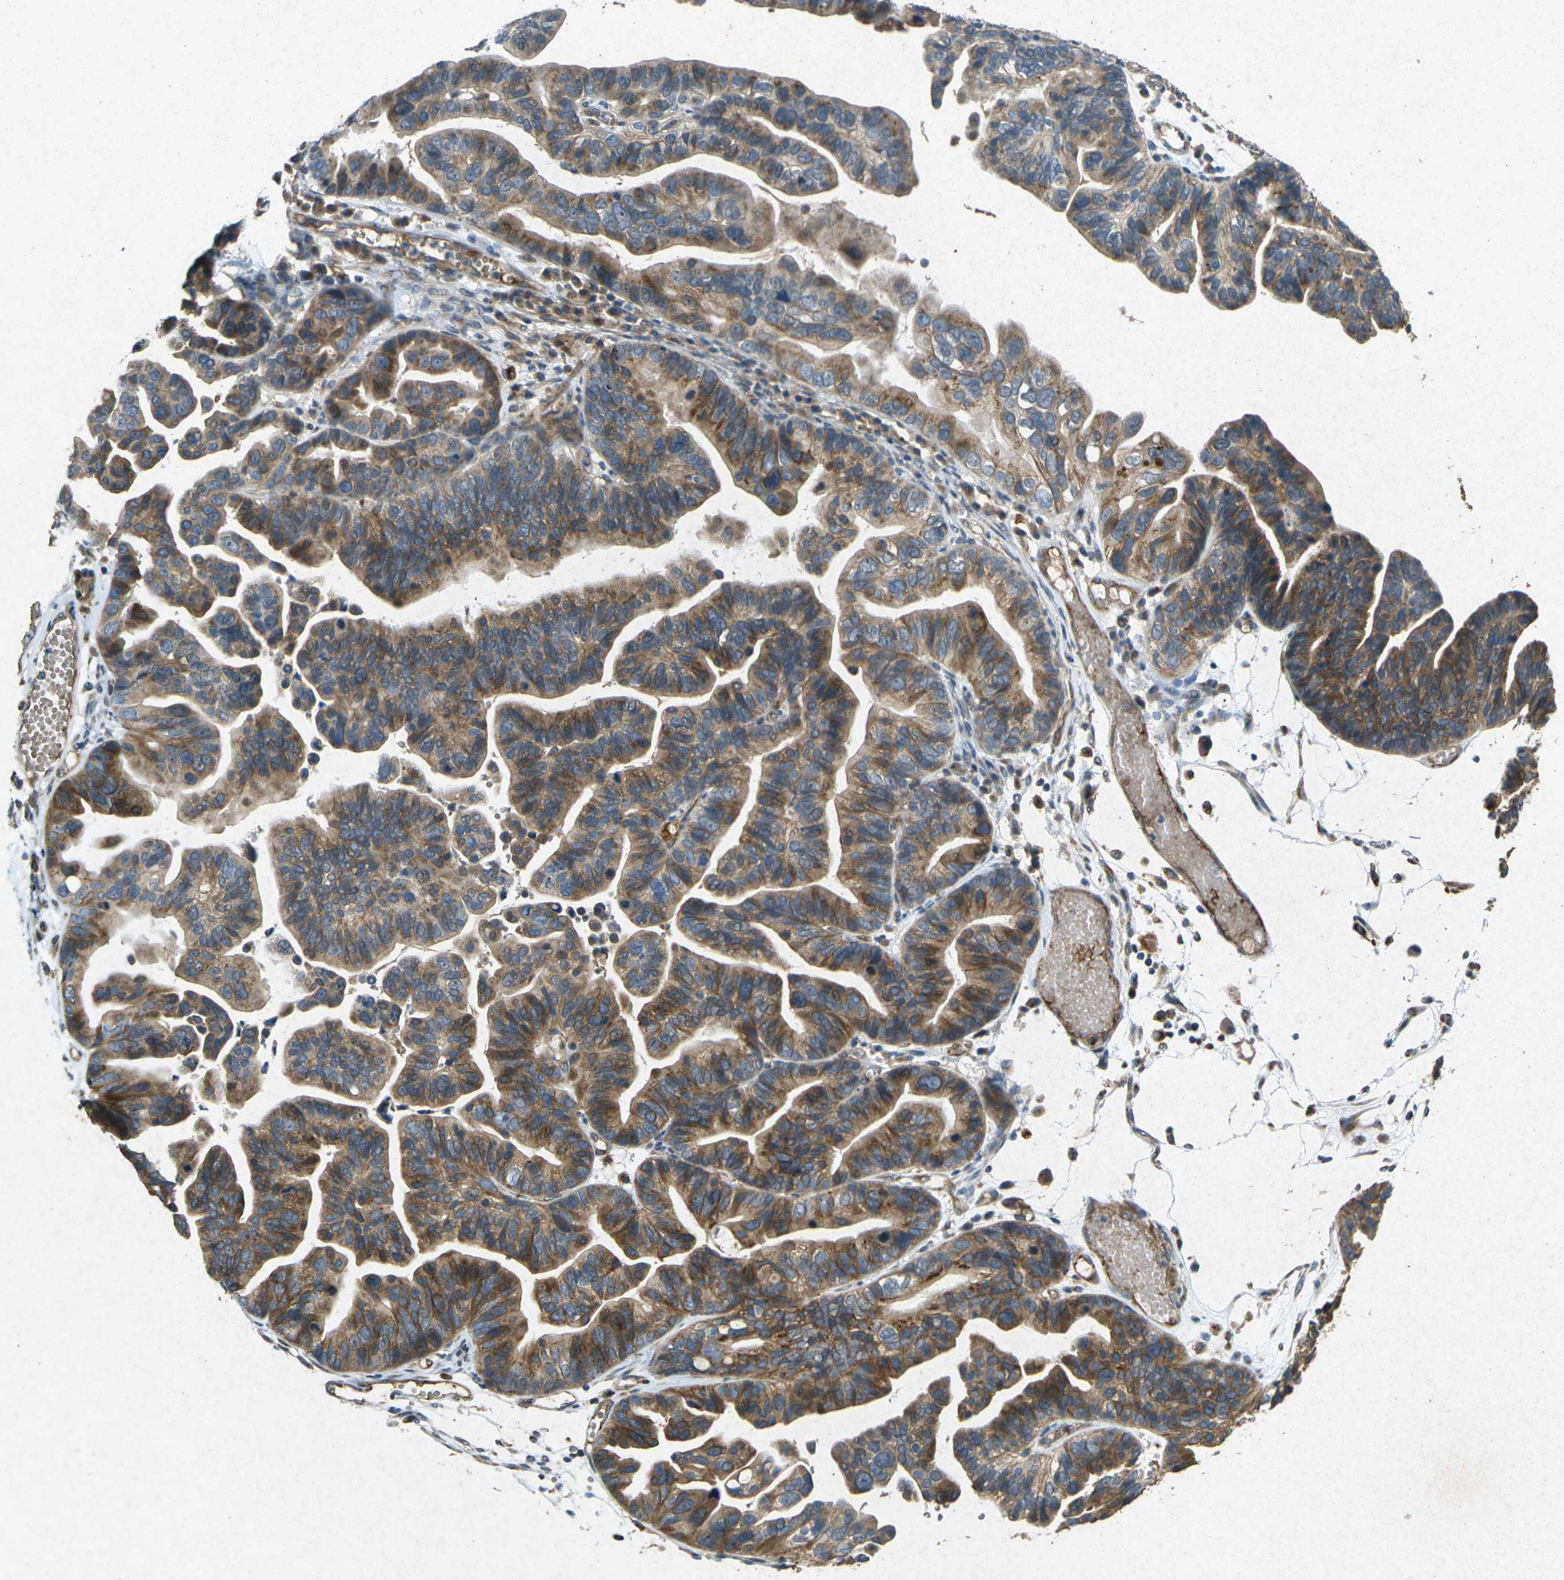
{"staining": {"intensity": "moderate", "quantity": ">75%", "location": "cytoplasmic/membranous"}, "tissue": "ovarian cancer", "cell_type": "Tumor cells", "image_type": "cancer", "snomed": [{"axis": "morphology", "description": "Cystadenocarcinoma, serous, NOS"}, {"axis": "topography", "description": "Ovary"}], "caption": "Immunohistochemical staining of human ovarian cancer exhibits medium levels of moderate cytoplasmic/membranous protein staining in about >75% of tumor cells.", "gene": "RGMA", "patient": {"sex": "female", "age": 56}}